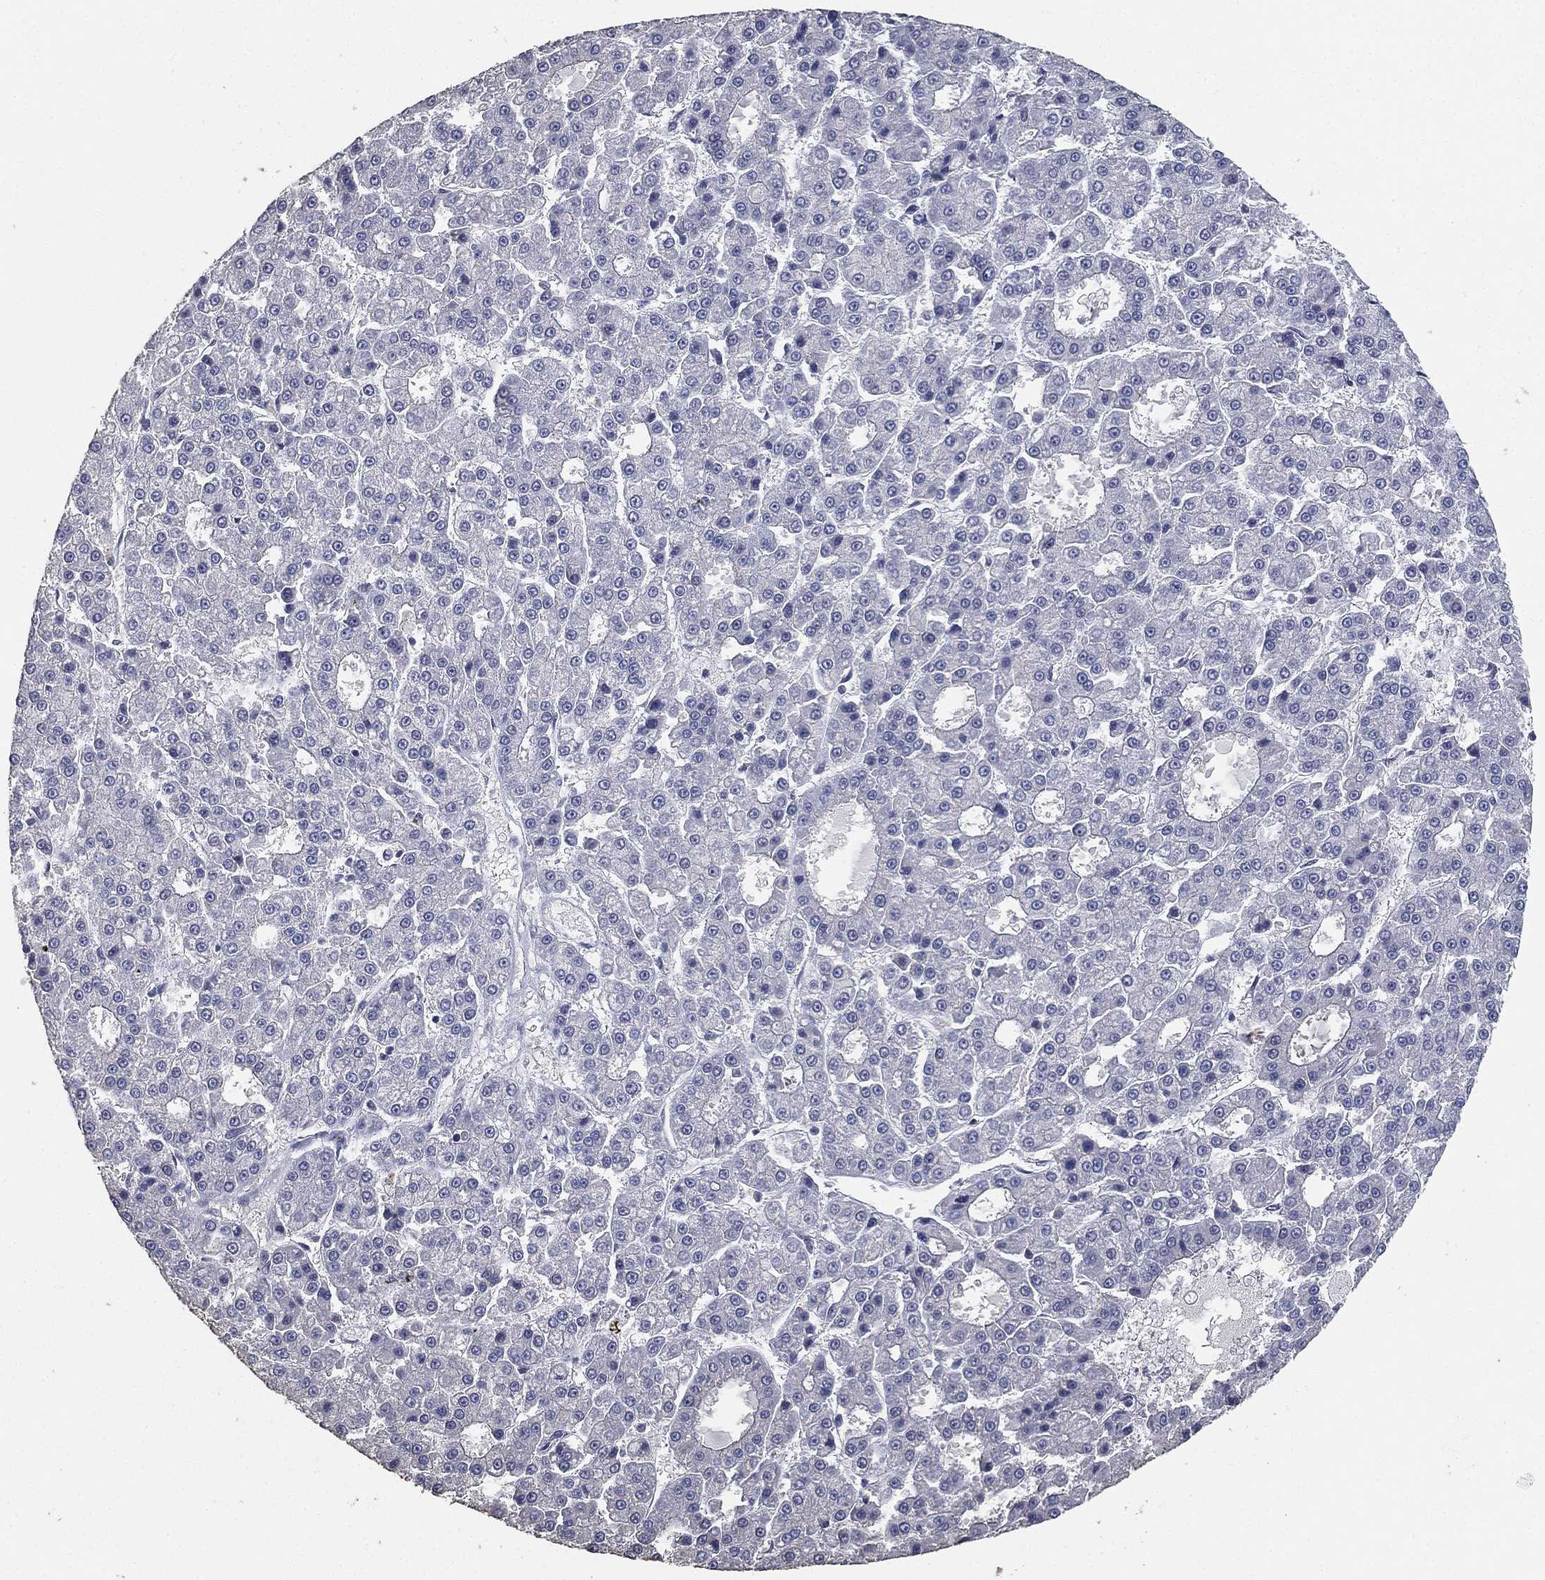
{"staining": {"intensity": "negative", "quantity": "none", "location": "none"}, "tissue": "liver cancer", "cell_type": "Tumor cells", "image_type": "cancer", "snomed": [{"axis": "morphology", "description": "Carcinoma, Hepatocellular, NOS"}, {"axis": "topography", "description": "Liver"}], "caption": "Liver cancer (hepatocellular carcinoma) was stained to show a protein in brown. There is no significant staining in tumor cells. (Brightfield microscopy of DAB (3,3'-diaminobenzidine) immunohistochemistry at high magnification).", "gene": "DSG1", "patient": {"sex": "male", "age": 70}}